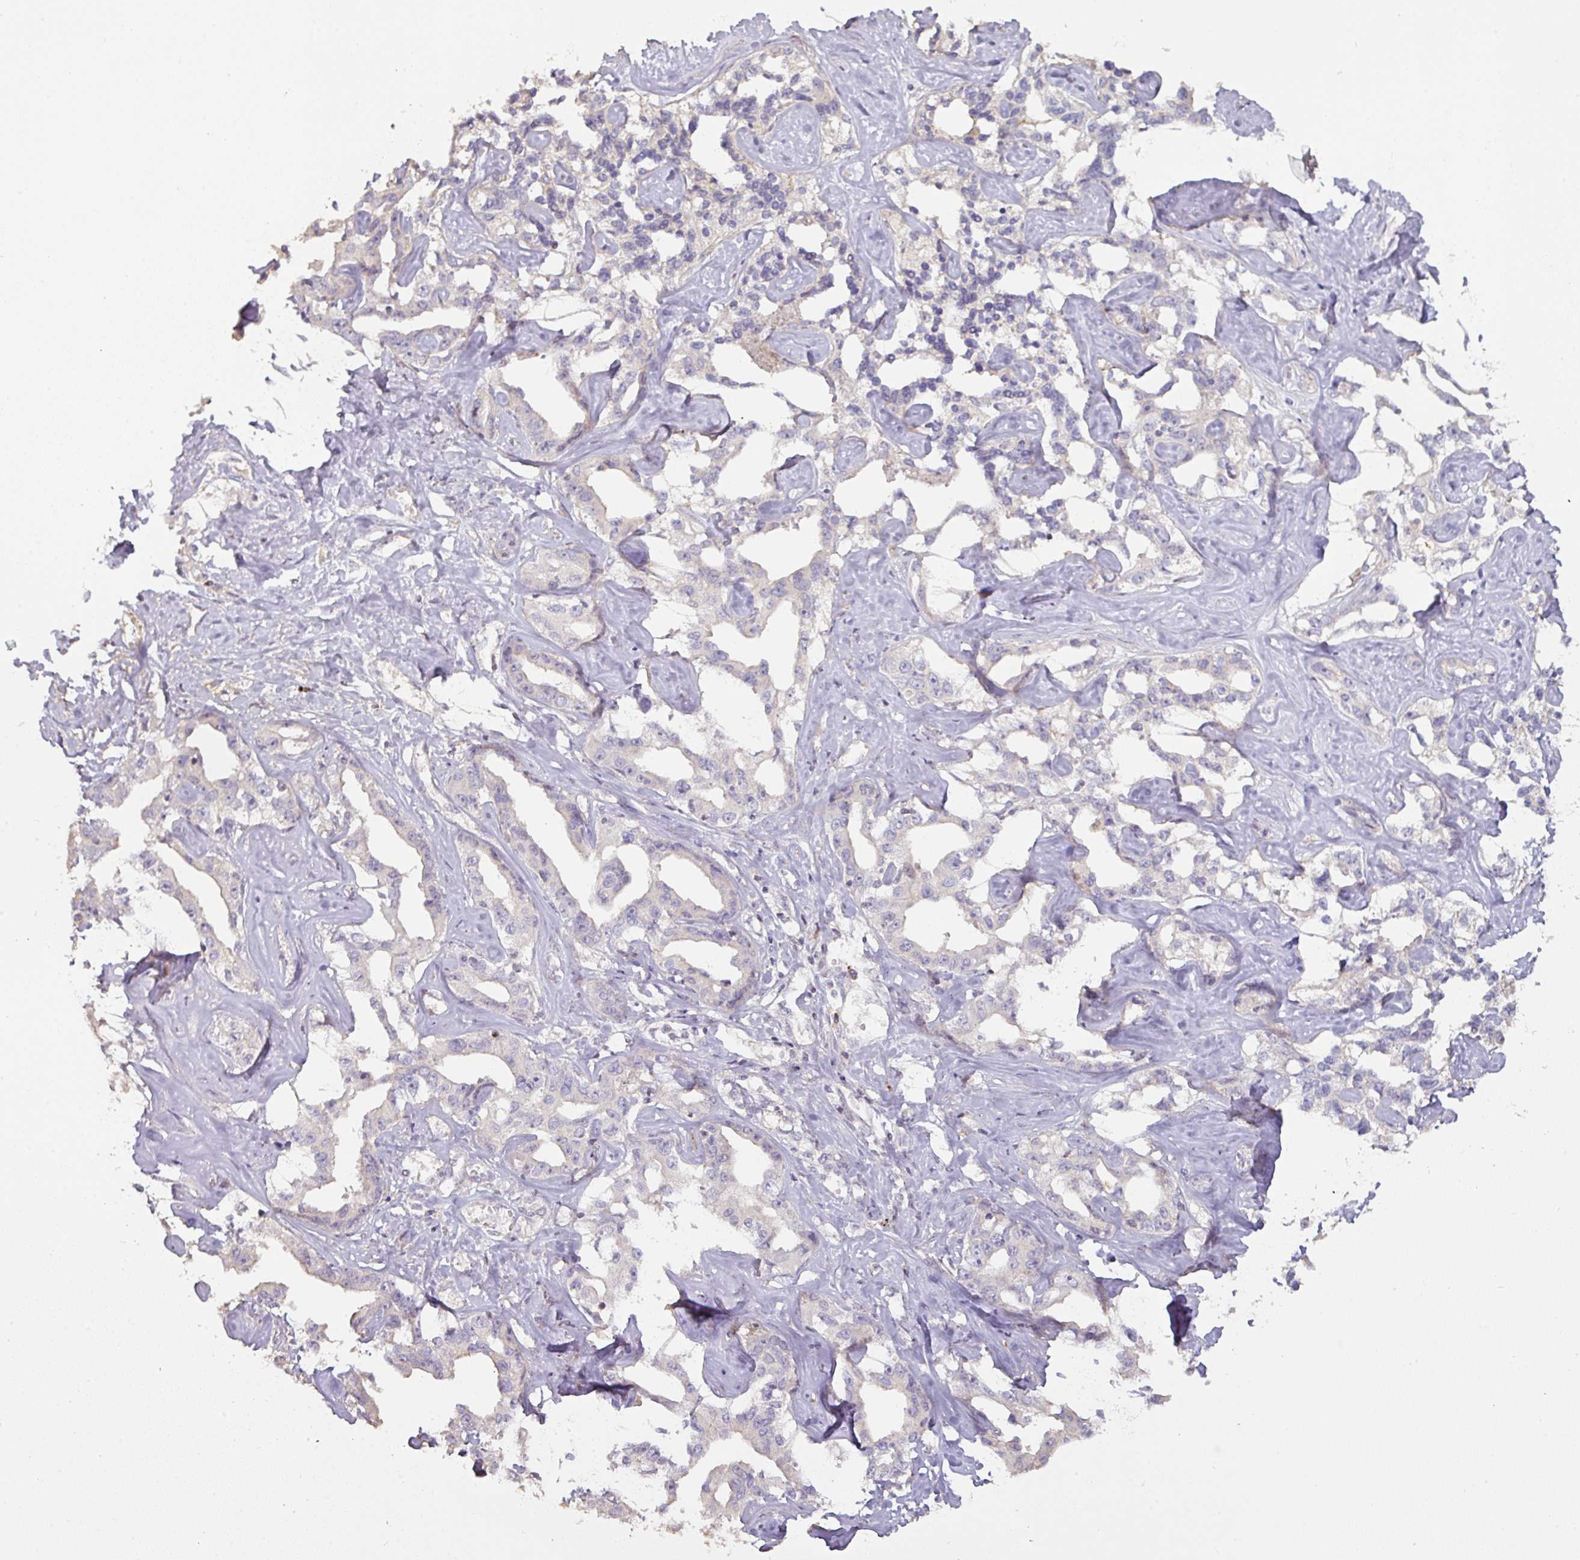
{"staining": {"intensity": "negative", "quantity": "none", "location": "none"}, "tissue": "liver cancer", "cell_type": "Tumor cells", "image_type": "cancer", "snomed": [{"axis": "morphology", "description": "Cholangiocarcinoma"}, {"axis": "topography", "description": "Liver"}], "caption": "High magnification brightfield microscopy of cholangiocarcinoma (liver) stained with DAB (3,3'-diaminobenzidine) (brown) and counterstained with hematoxylin (blue): tumor cells show no significant staining.", "gene": "CXCR5", "patient": {"sex": "male", "age": 59}}